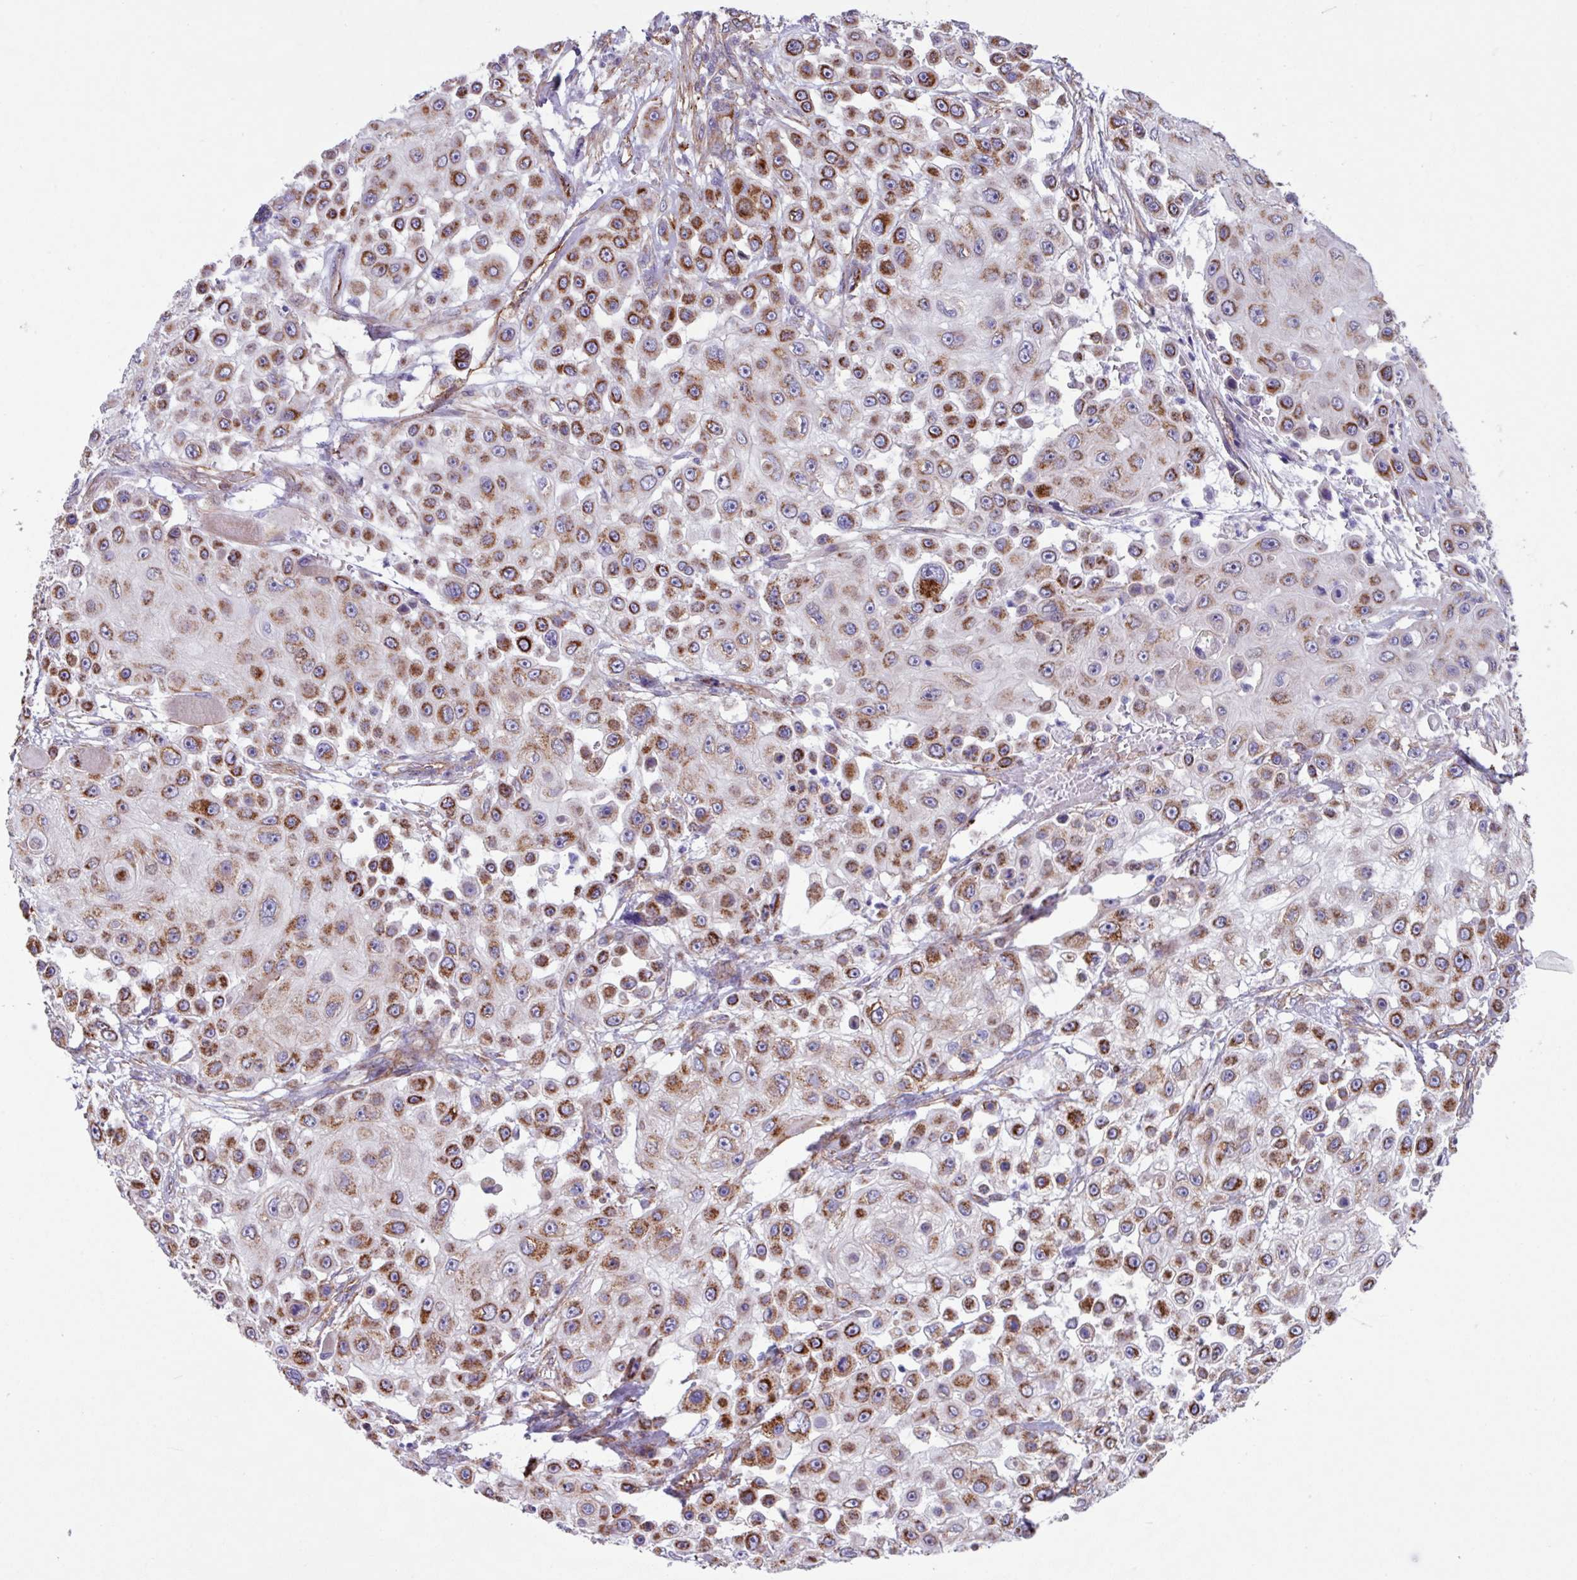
{"staining": {"intensity": "strong", "quantity": ">75%", "location": "cytoplasmic/membranous"}, "tissue": "skin cancer", "cell_type": "Tumor cells", "image_type": "cancer", "snomed": [{"axis": "morphology", "description": "Squamous cell carcinoma, NOS"}, {"axis": "topography", "description": "Skin"}], "caption": "Skin squamous cell carcinoma stained for a protein reveals strong cytoplasmic/membranous positivity in tumor cells. (DAB IHC with brightfield microscopy, high magnification).", "gene": "OTULIN", "patient": {"sex": "male", "age": 67}}